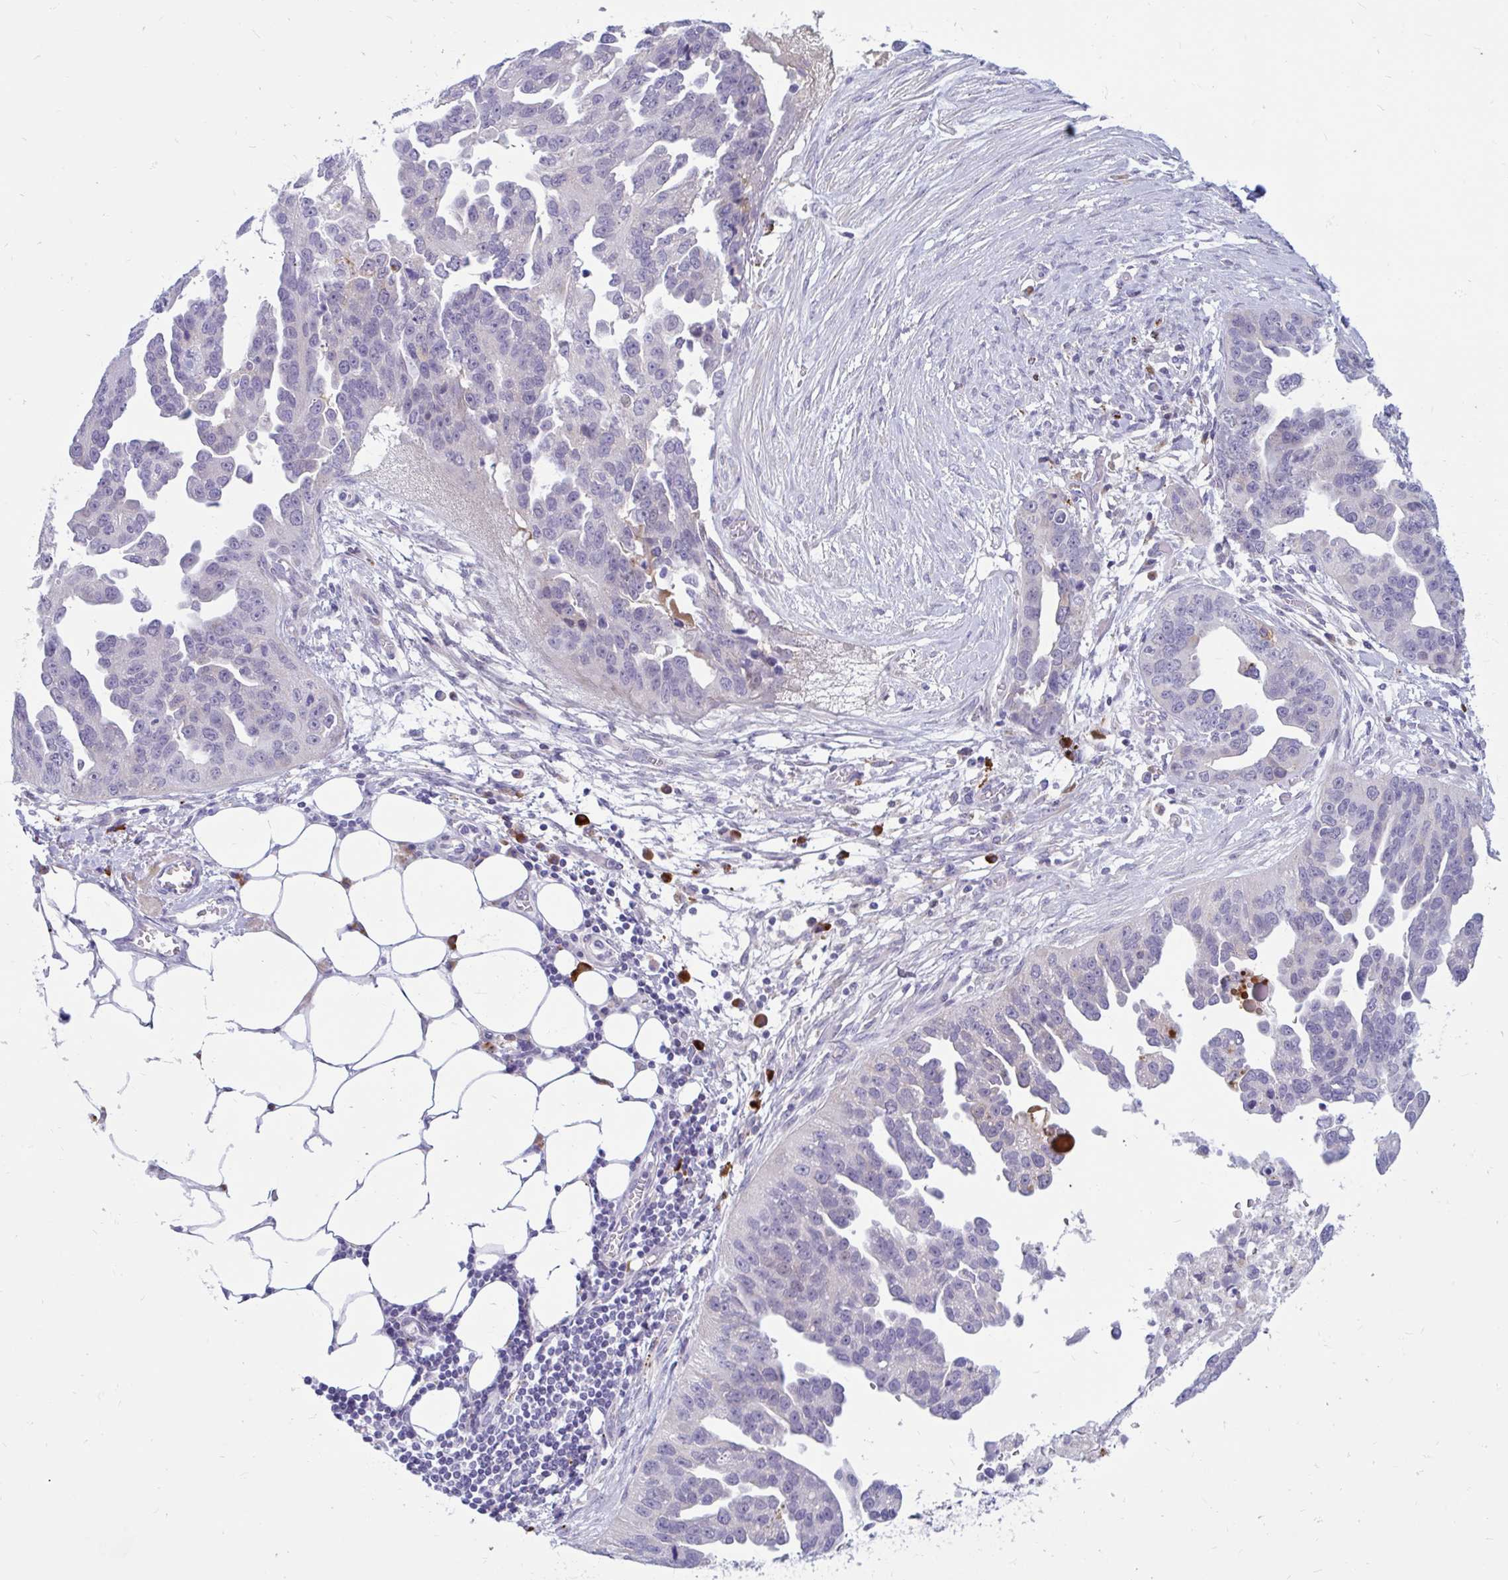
{"staining": {"intensity": "negative", "quantity": "none", "location": "none"}, "tissue": "ovarian cancer", "cell_type": "Tumor cells", "image_type": "cancer", "snomed": [{"axis": "morphology", "description": "Cystadenocarcinoma, serous, NOS"}, {"axis": "topography", "description": "Ovary"}], "caption": "Human ovarian cancer stained for a protein using immunohistochemistry exhibits no positivity in tumor cells.", "gene": "FAM219B", "patient": {"sex": "female", "age": 75}}